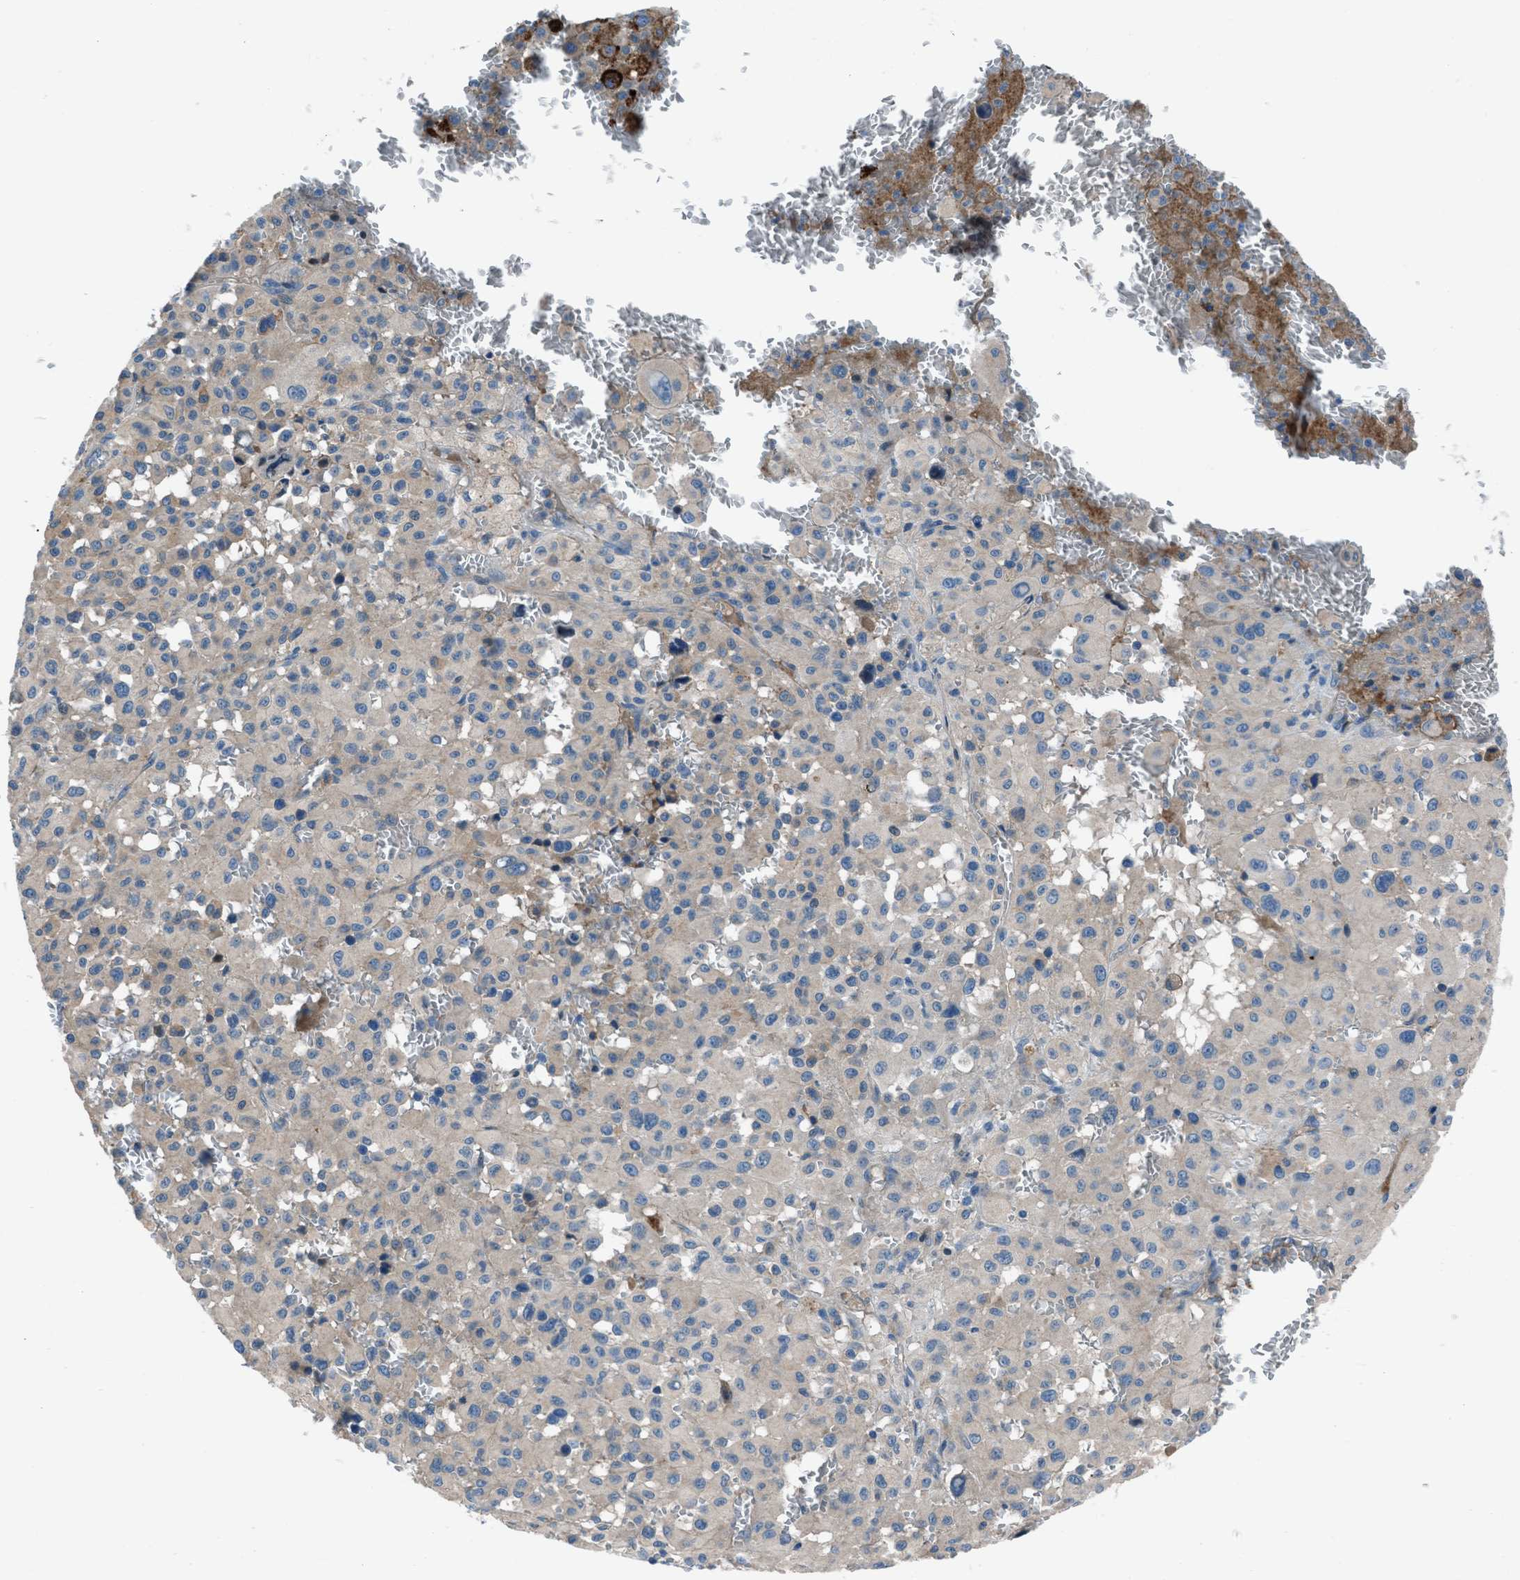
{"staining": {"intensity": "weak", "quantity": "<25%", "location": "cytoplasmic/membranous"}, "tissue": "melanoma", "cell_type": "Tumor cells", "image_type": "cancer", "snomed": [{"axis": "morphology", "description": "Malignant melanoma, Metastatic site"}, {"axis": "topography", "description": "Skin"}], "caption": "An image of melanoma stained for a protein shows no brown staining in tumor cells.", "gene": "SLC38A6", "patient": {"sex": "female", "age": 74}}